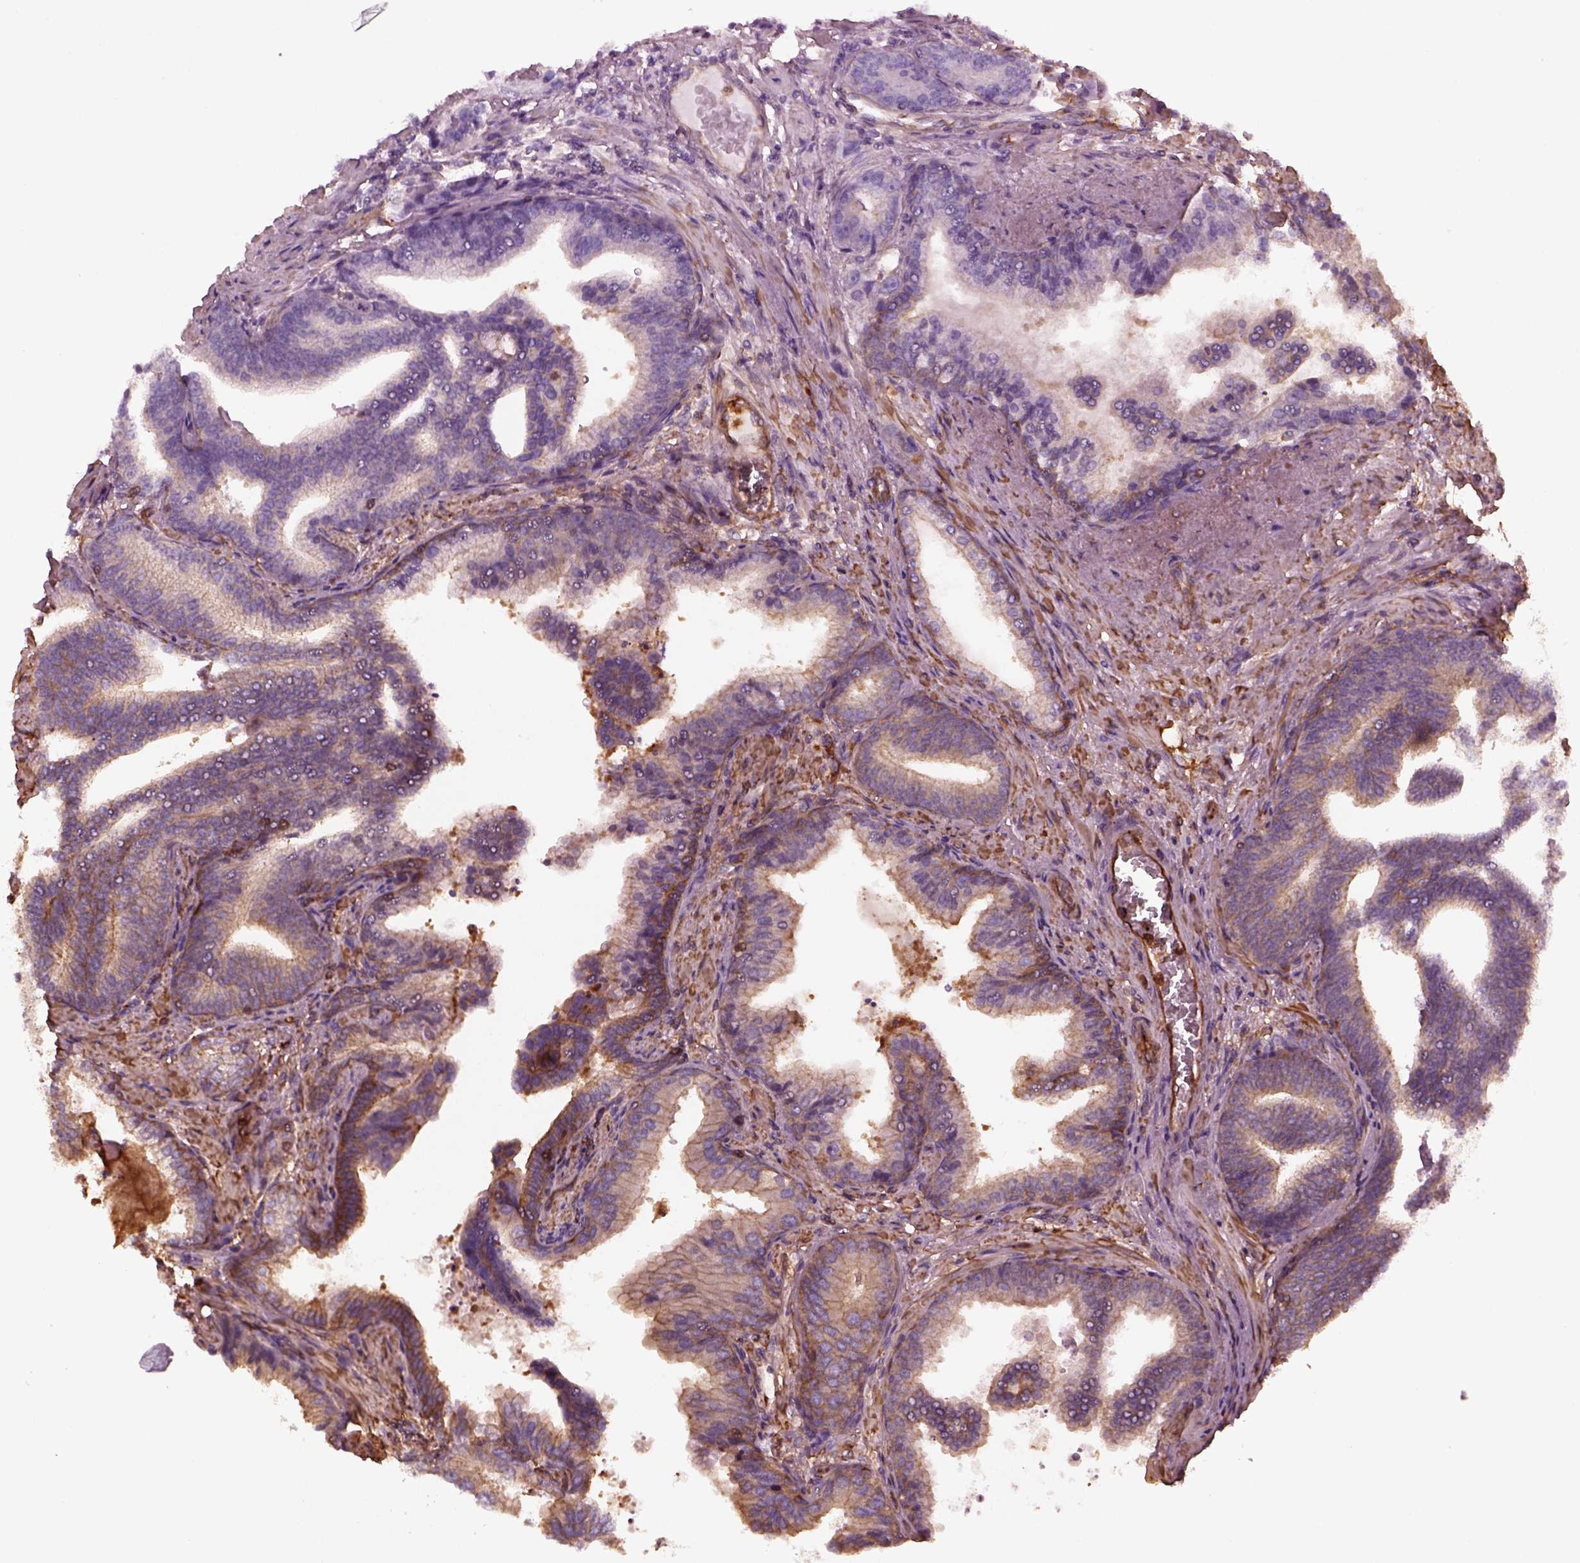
{"staining": {"intensity": "weak", "quantity": "25%-75%", "location": "cytoplasmic/membranous"}, "tissue": "prostate cancer", "cell_type": "Tumor cells", "image_type": "cancer", "snomed": [{"axis": "morphology", "description": "Adenocarcinoma, NOS"}, {"axis": "topography", "description": "Prostate"}], "caption": "Protein staining reveals weak cytoplasmic/membranous positivity in approximately 25%-75% of tumor cells in prostate cancer. (Brightfield microscopy of DAB IHC at high magnification).", "gene": "MYL6", "patient": {"sex": "male", "age": 64}}